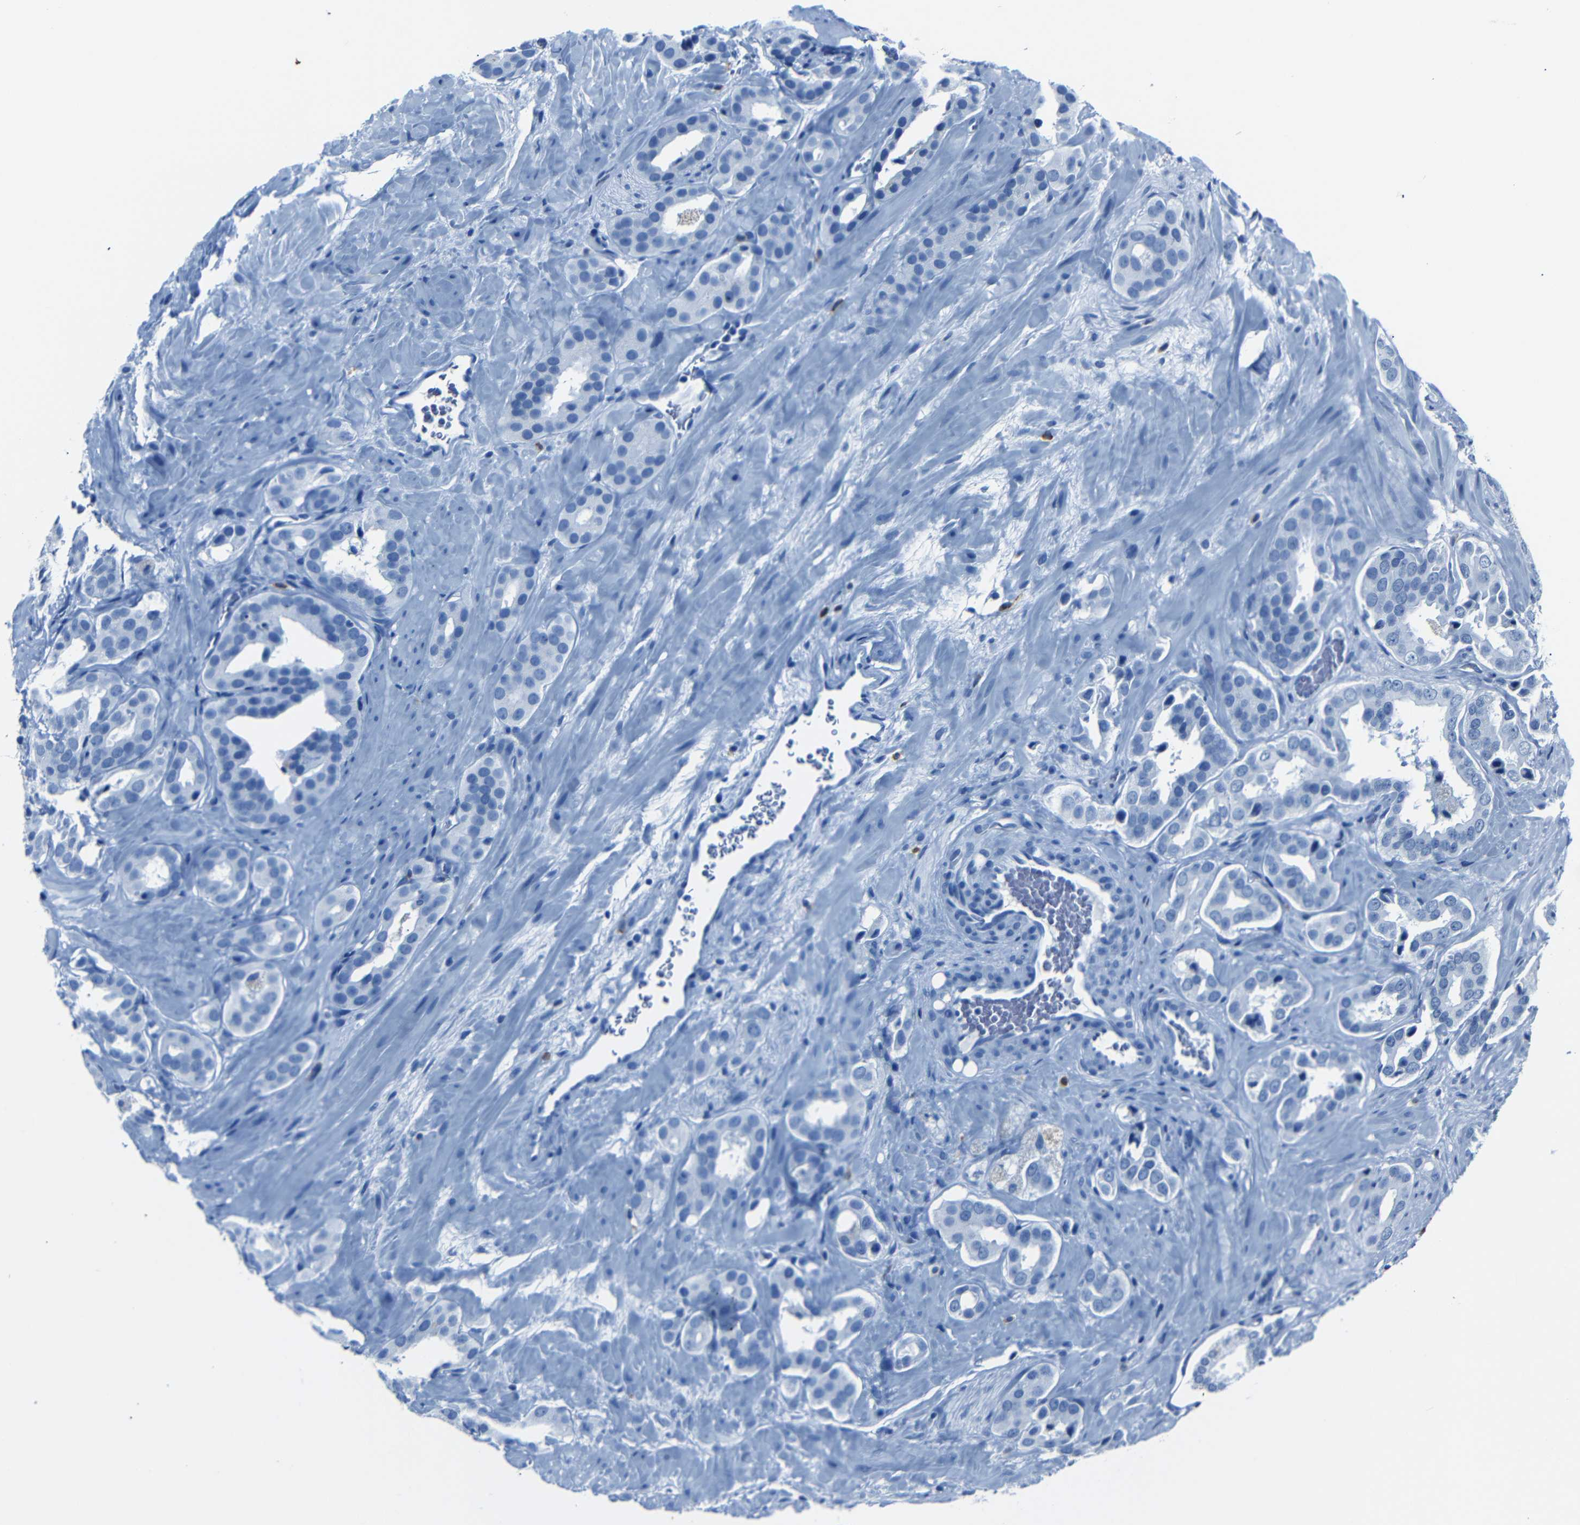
{"staining": {"intensity": "negative", "quantity": "none", "location": "none"}, "tissue": "prostate cancer", "cell_type": "Tumor cells", "image_type": "cancer", "snomed": [{"axis": "morphology", "description": "Adenocarcinoma, High grade"}, {"axis": "topography", "description": "Prostate"}], "caption": "Immunohistochemistry (IHC) of human prostate adenocarcinoma (high-grade) shows no positivity in tumor cells.", "gene": "CLDN11", "patient": {"sex": "male", "age": 64}}